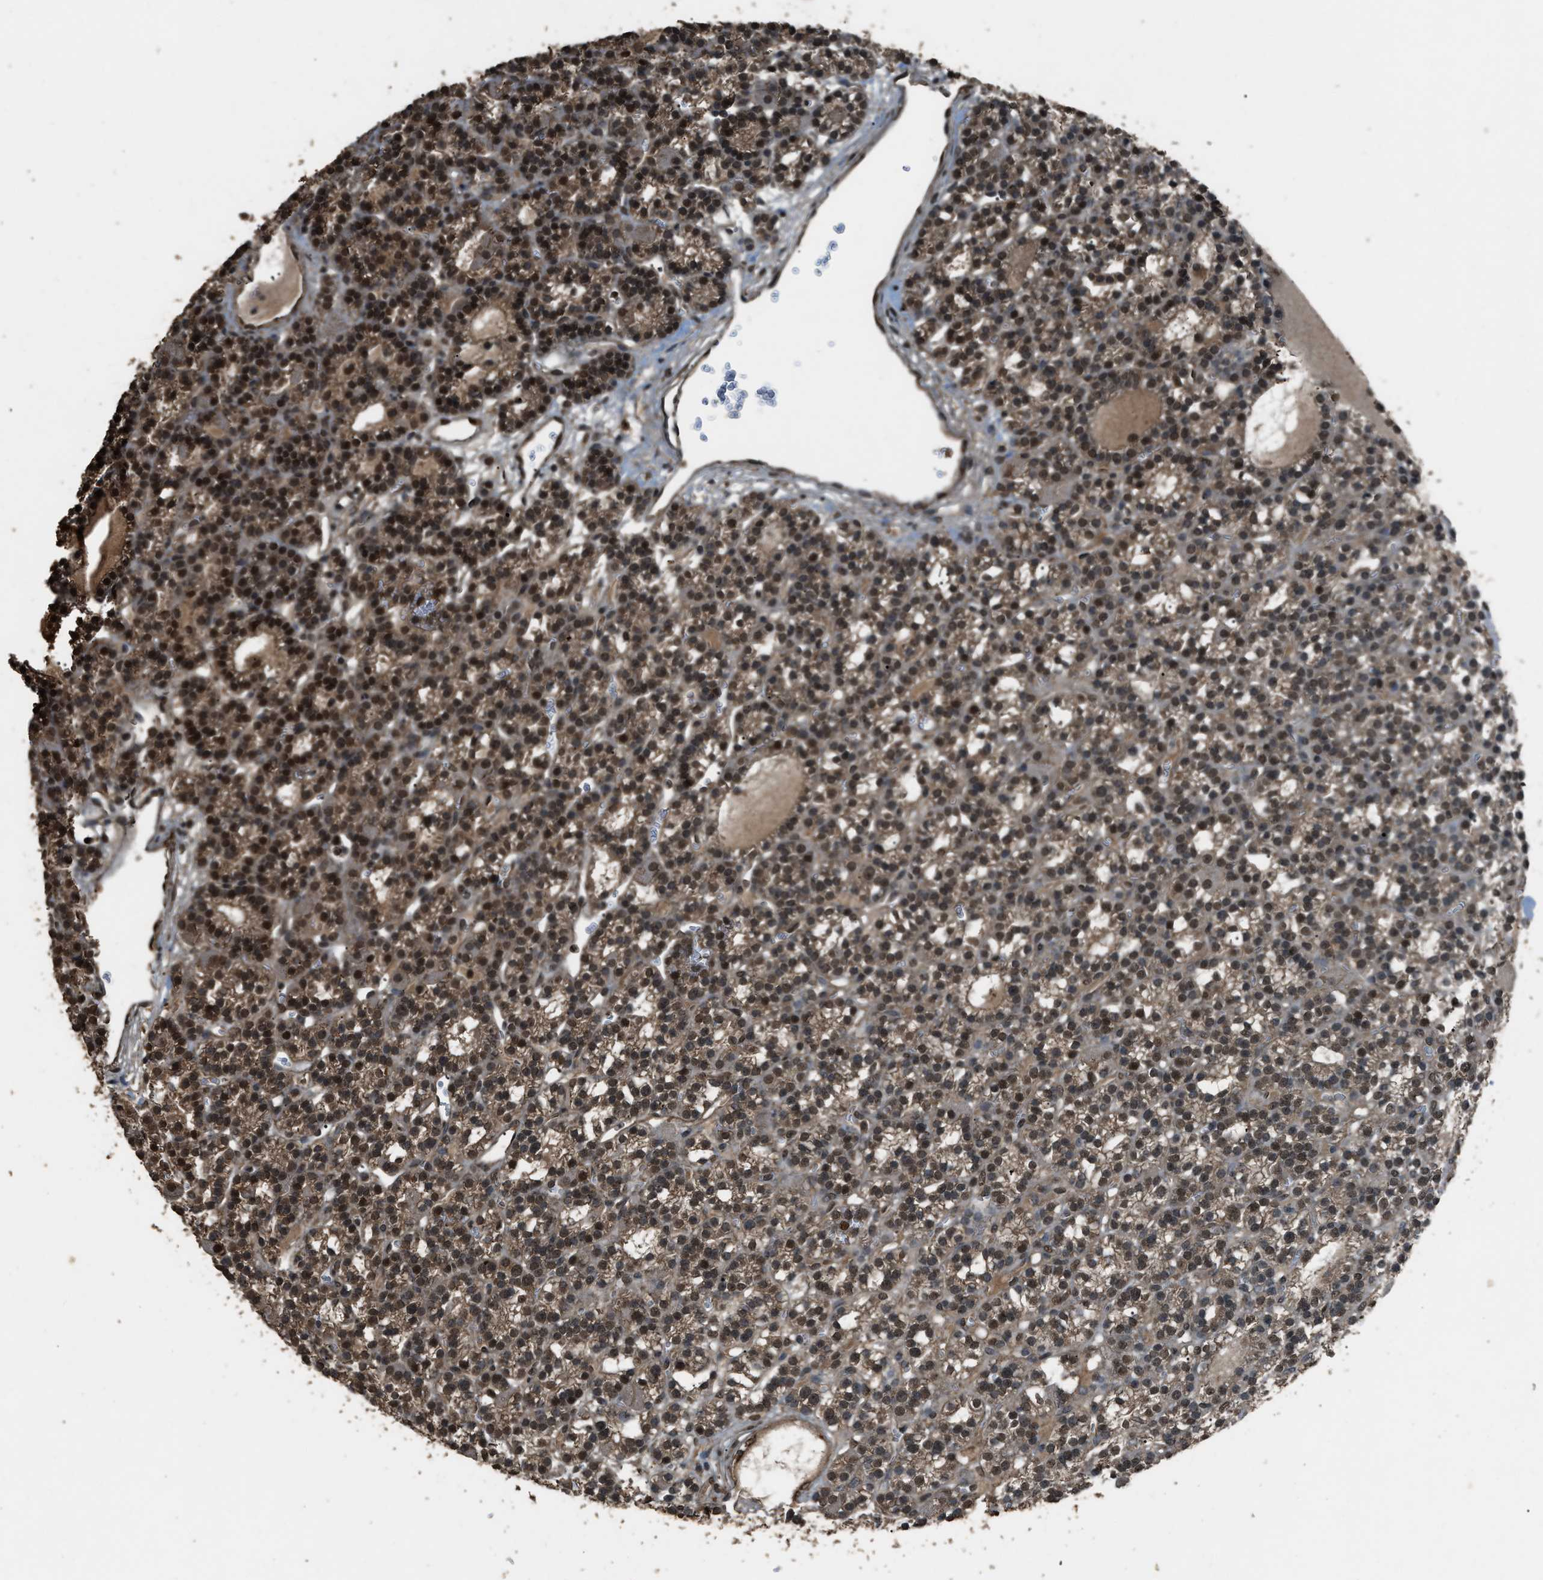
{"staining": {"intensity": "strong", "quantity": ">75%", "location": "cytoplasmic/membranous,nuclear"}, "tissue": "parathyroid gland", "cell_type": "Glandular cells", "image_type": "normal", "snomed": [{"axis": "morphology", "description": "Normal tissue, NOS"}, {"axis": "morphology", "description": "Adenoma, NOS"}, {"axis": "topography", "description": "Parathyroid gland"}], "caption": "Glandular cells show high levels of strong cytoplasmic/membranous,nuclear staining in about >75% of cells in benign parathyroid gland.", "gene": "SERTAD2", "patient": {"sex": "female", "age": 58}}